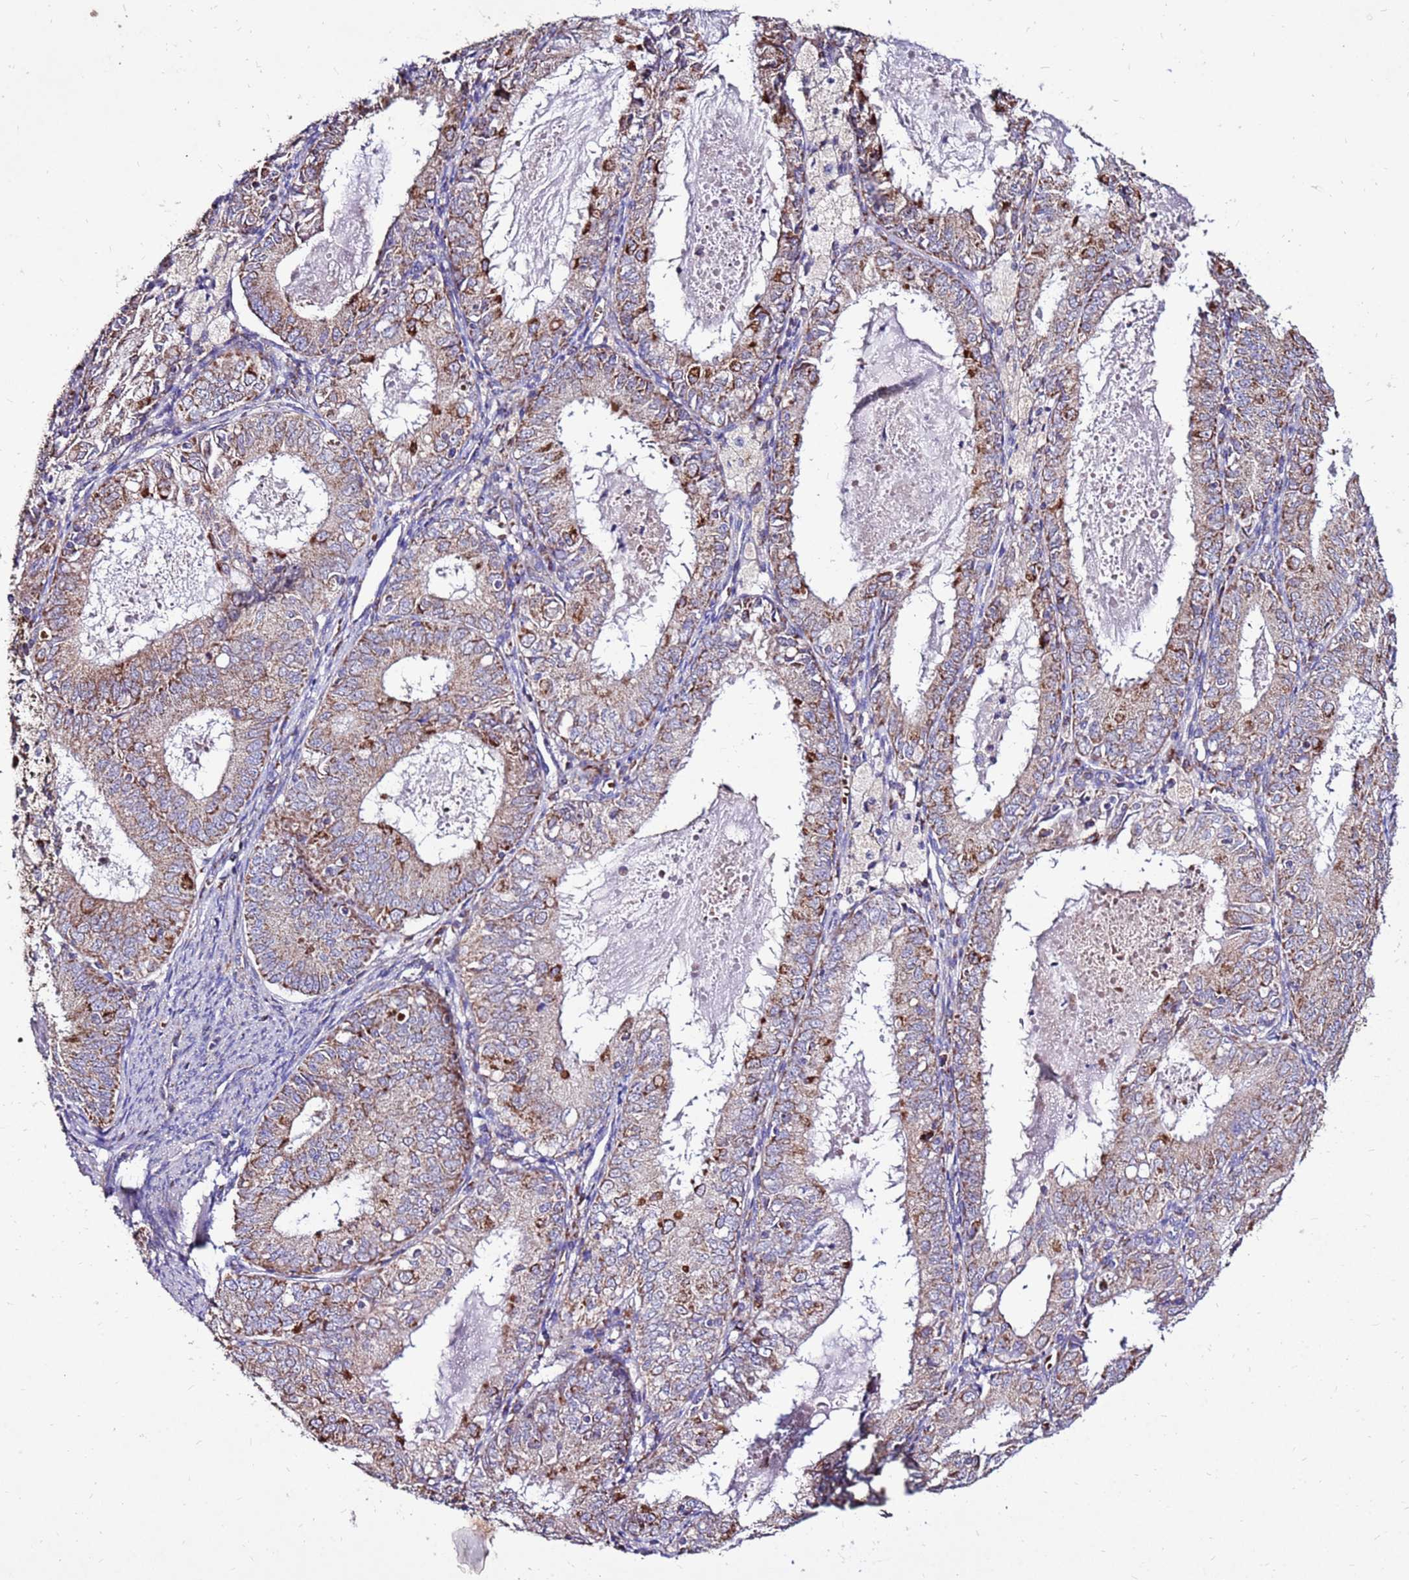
{"staining": {"intensity": "moderate", "quantity": "25%-75%", "location": "cytoplasmic/membranous"}, "tissue": "endometrial cancer", "cell_type": "Tumor cells", "image_type": "cancer", "snomed": [{"axis": "morphology", "description": "Adenocarcinoma, NOS"}, {"axis": "topography", "description": "Endometrium"}], "caption": "Human adenocarcinoma (endometrial) stained for a protein (brown) shows moderate cytoplasmic/membranous positive positivity in approximately 25%-75% of tumor cells.", "gene": "SPSB3", "patient": {"sex": "female", "age": 57}}